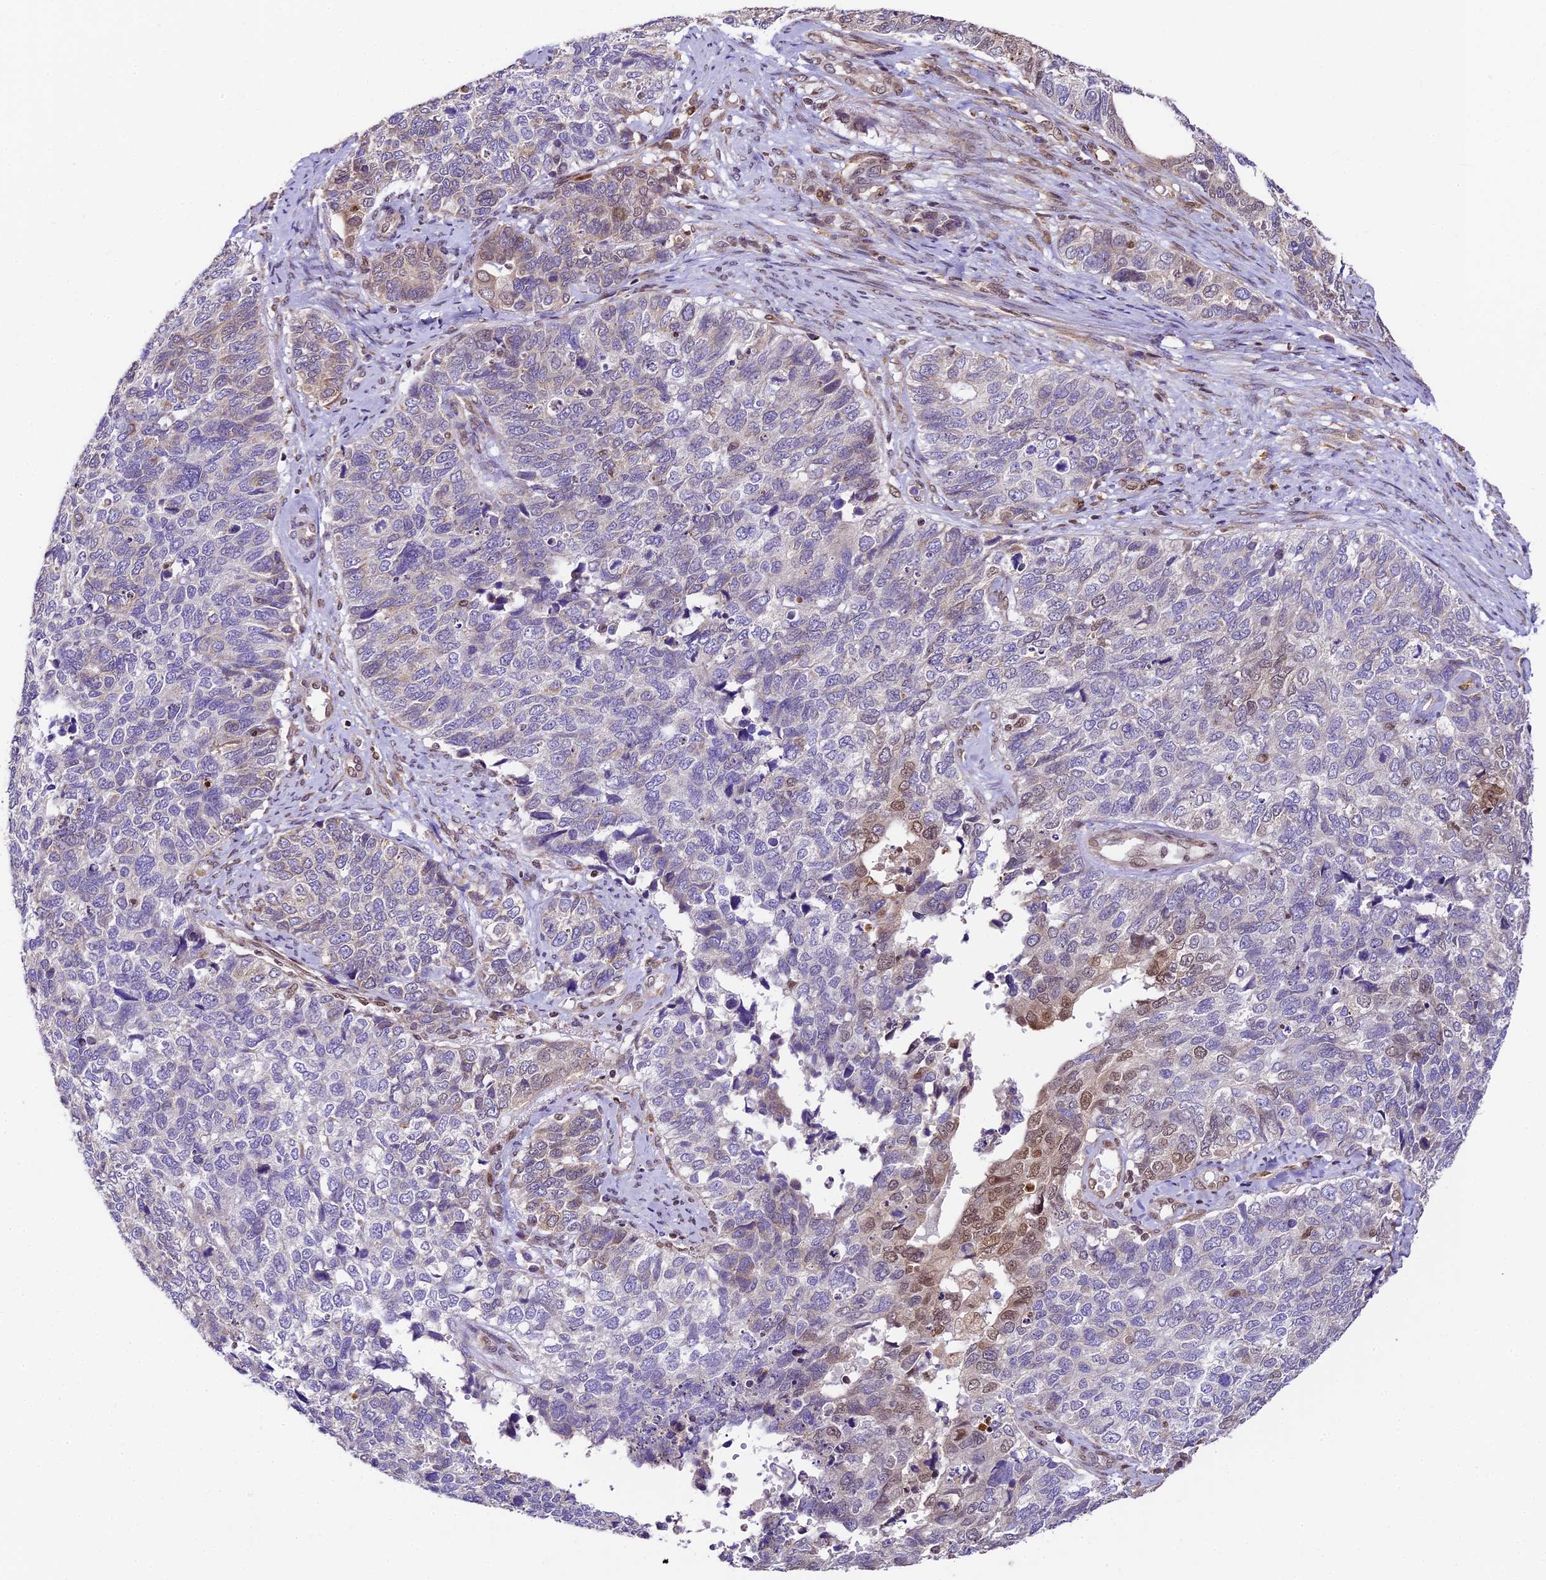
{"staining": {"intensity": "moderate", "quantity": "<25%", "location": "nuclear"}, "tissue": "cervical cancer", "cell_type": "Tumor cells", "image_type": "cancer", "snomed": [{"axis": "morphology", "description": "Squamous cell carcinoma, NOS"}, {"axis": "topography", "description": "Cervix"}], "caption": "High-magnification brightfield microscopy of squamous cell carcinoma (cervical) stained with DAB (brown) and counterstained with hematoxylin (blue). tumor cells exhibit moderate nuclear staining is present in about<25% of cells.", "gene": "TRIM22", "patient": {"sex": "female", "age": 63}}